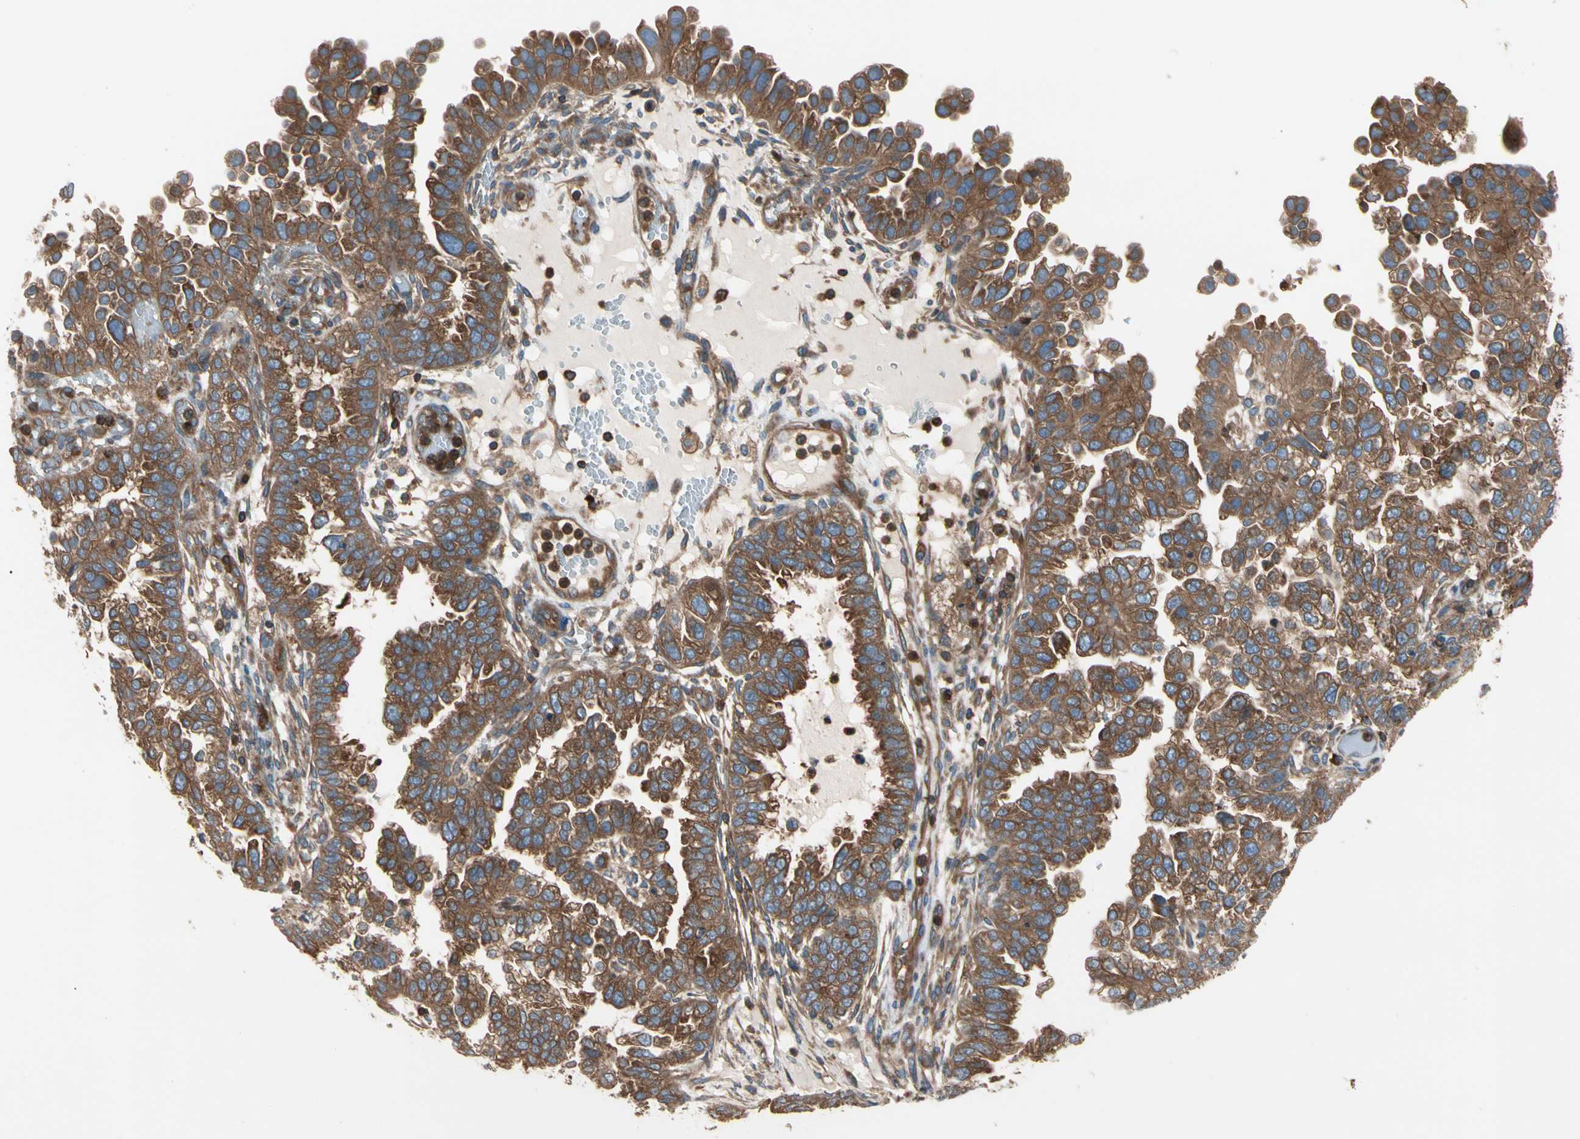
{"staining": {"intensity": "strong", "quantity": ">75%", "location": "cytoplasmic/membranous"}, "tissue": "endometrial cancer", "cell_type": "Tumor cells", "image_type": "cancer", "snomed": [{"axis": "morphology", "description": "Adenocarcinoma, NOS"}, {"axis": "topography", "description": "Endometrium"}], "caption": "Protein expression analysis of endometrial cancer (adenocarcinoma) displays strong cytoplasmic/membranous staining in about >75% of tumor cells.", "gene": "ROCK1", "patient": {"sex": "female", "age": 85}}